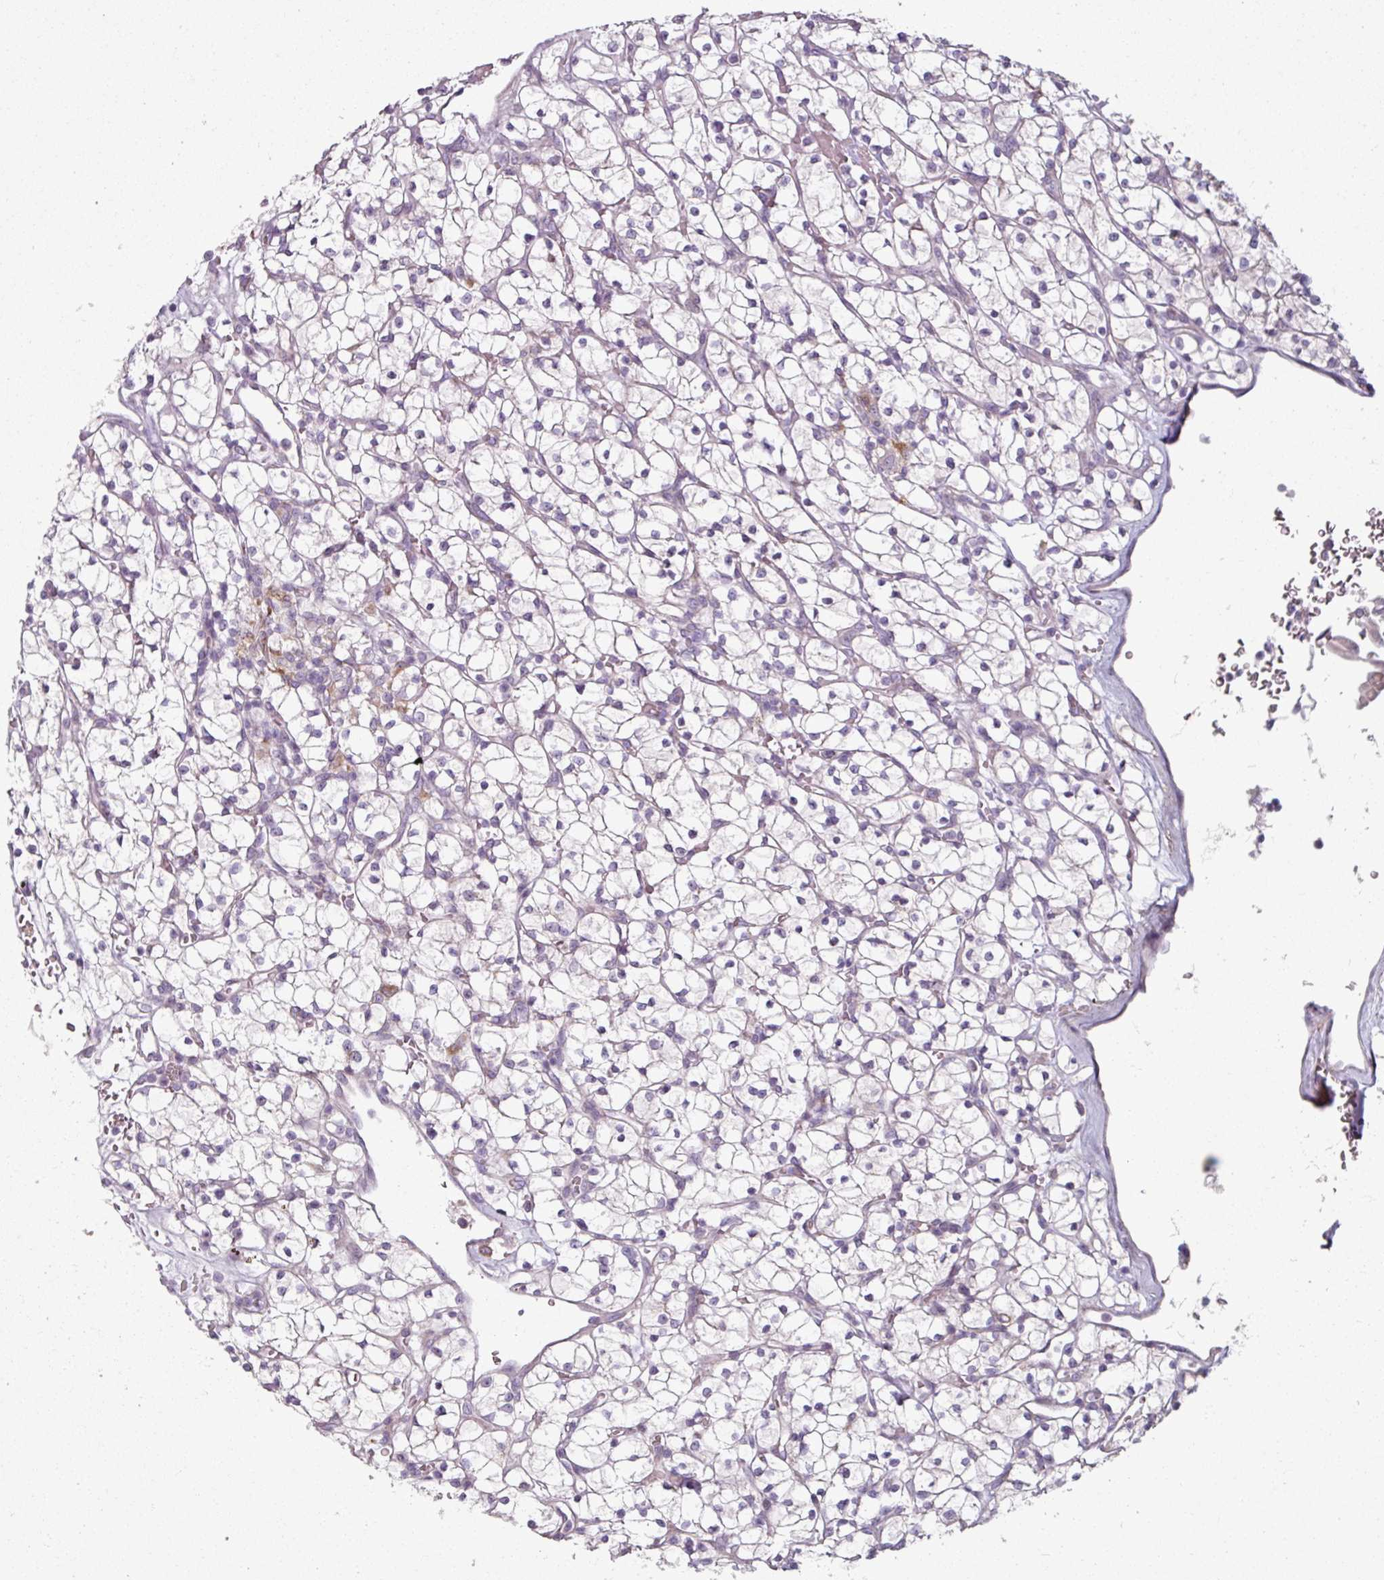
{"staining": {"intensity": "negative", "quantity": "none", "location": "none"}, "tissue": "renal cancer", "cell_type": "Tumor cells", "image_type": "cancer", "snomed": [{"axis": "morphology", "description": "Adenocarcinoma, NOS"}, {"axis": "topography", "description": "Kidney"}], "caption": "High power microscopy histopathology image of an IHC photomicrograph of renal adenocarcinoma, revealing no significant staining in tumor cells.", "gene": "MTMR14", "patient": {"sex": "female", "age": 64}}